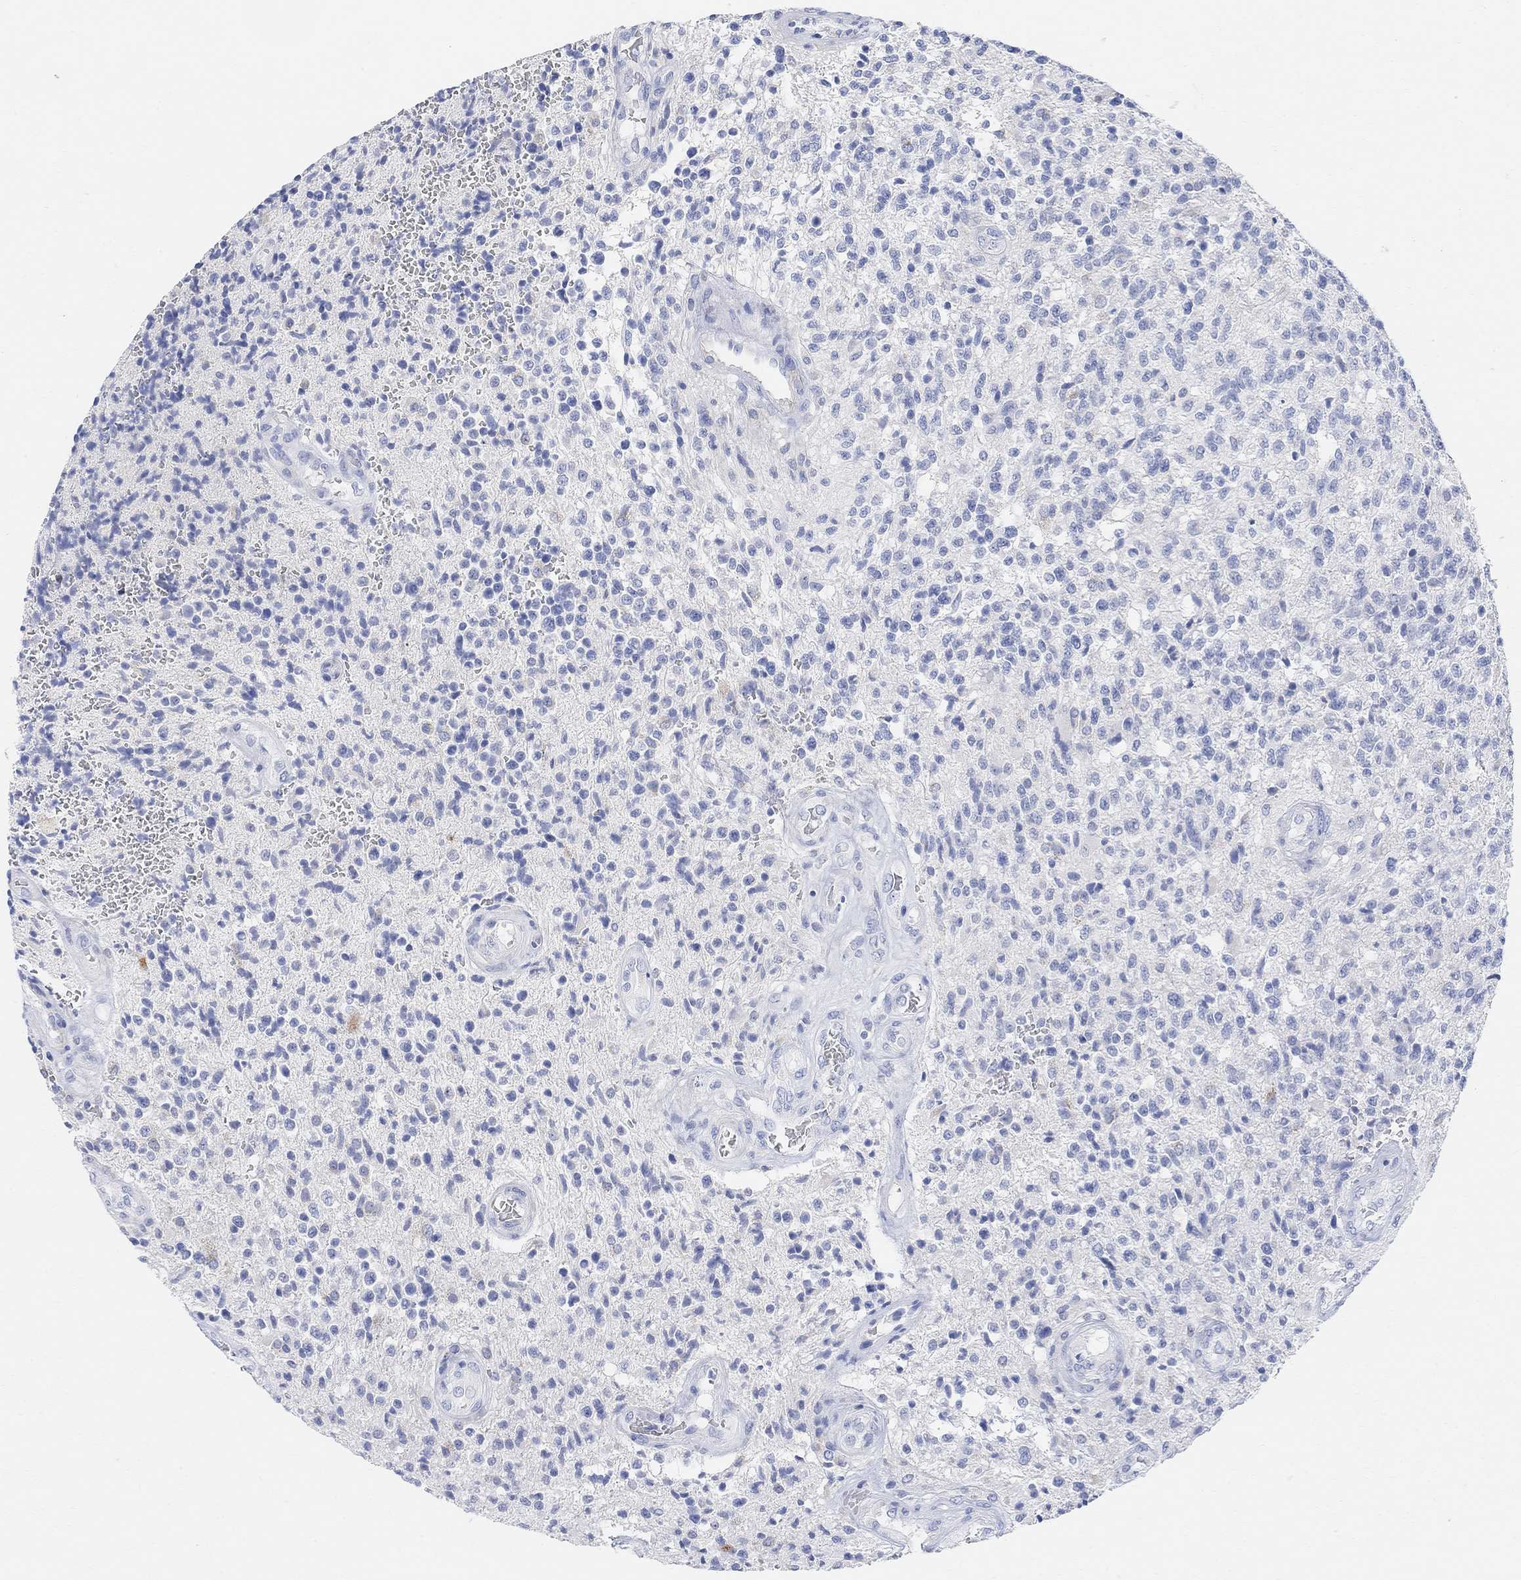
{"staining": {"intensity": "negative", "quantity": "none", "location": "none"}, "tissue": "glioma", "cell_type": "Tumor cells", "image_type": "cancer", "snomed": [{"axis": "morphology", "description": "Glioma, malignant, High grade"}, {"axis": "topography", "description": "Brain"}], "caption": "Tumor cells show no significant staining in malignant glioma (high-grade).", "gene": "RETNLB", "patient": {"sex": "male", "age": 56}}